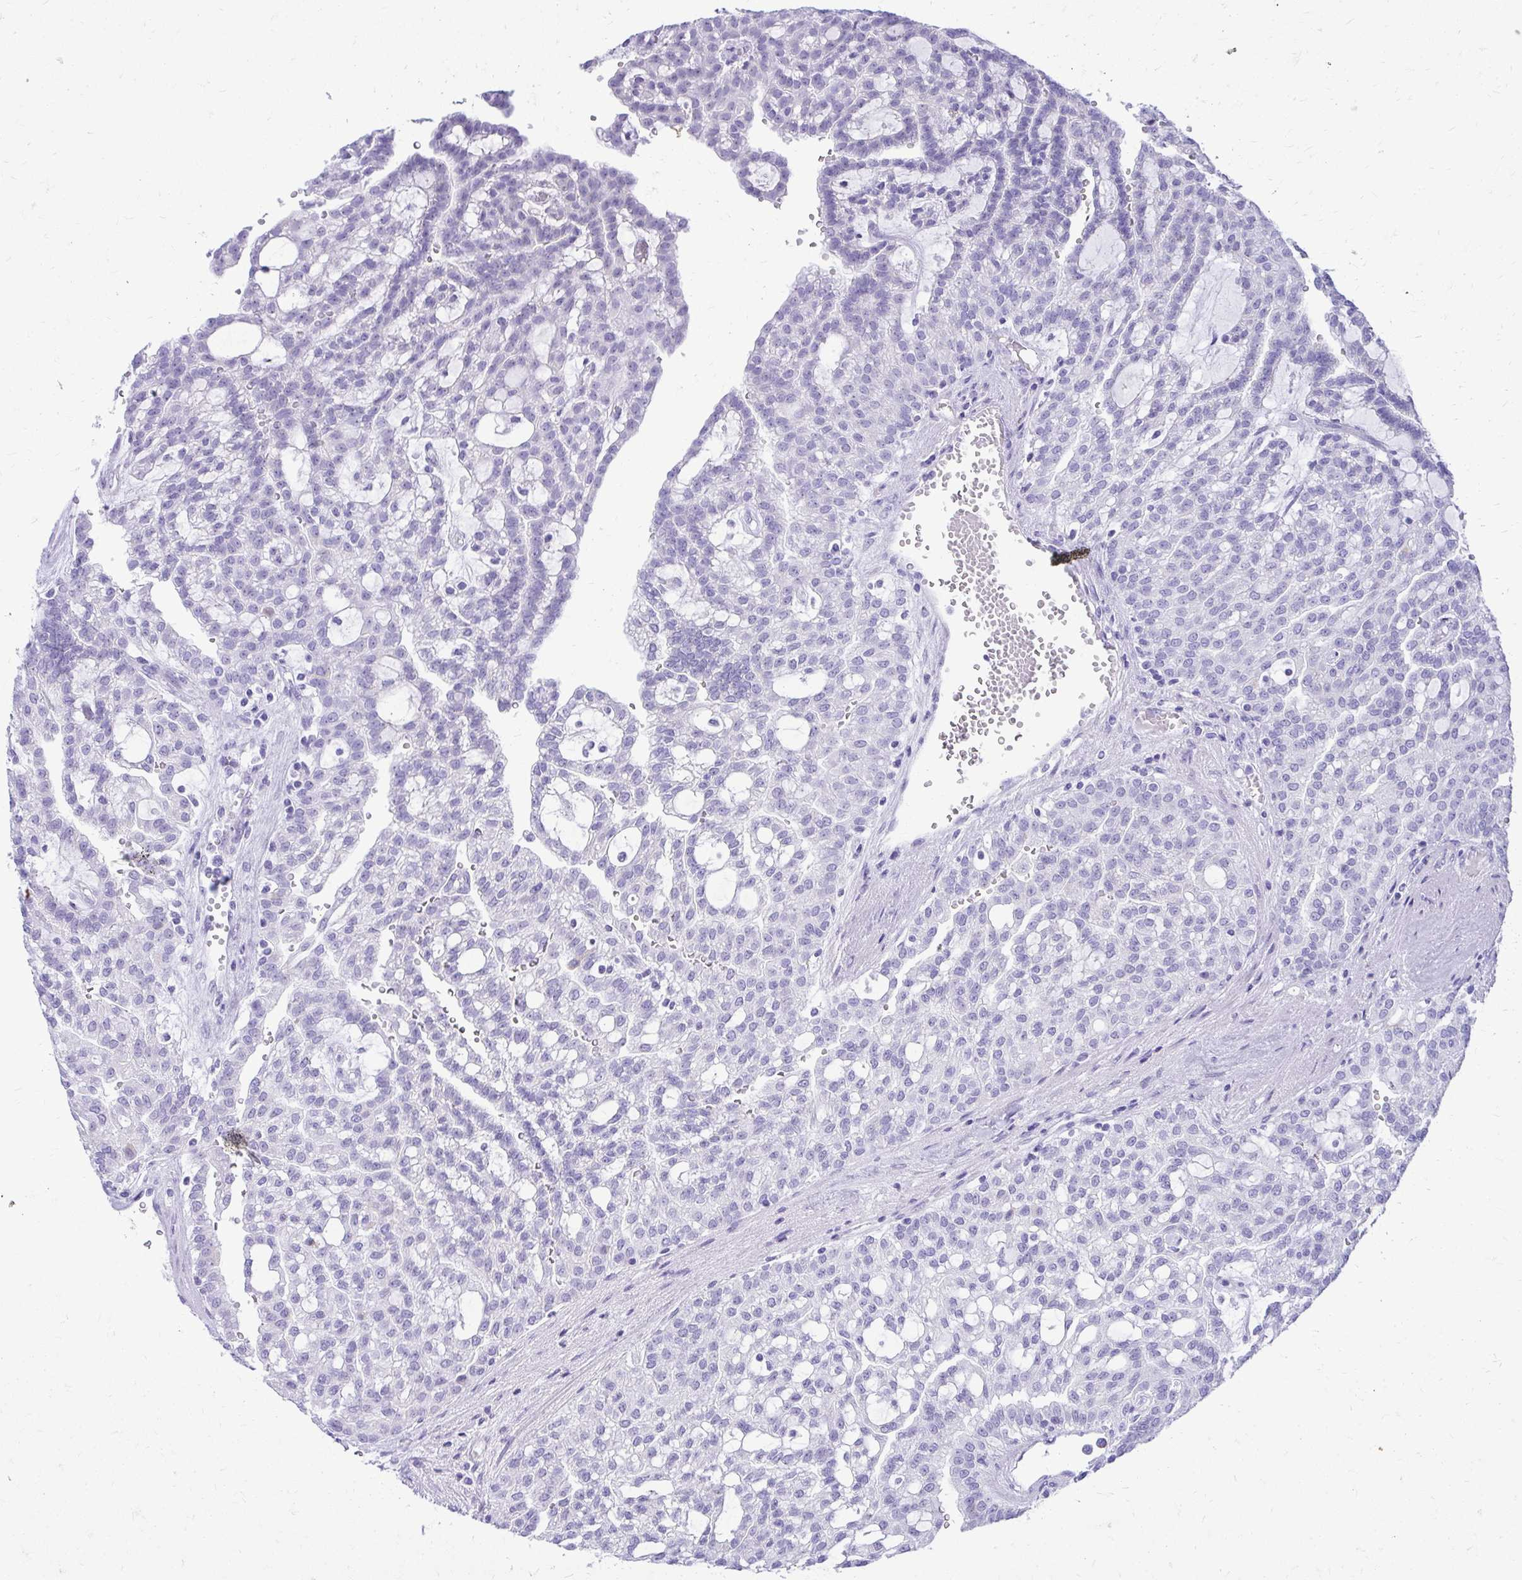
{"staining": {"intensity": "negative", "quantity": "none", "location": "none"}, "tissue": "renal cancer", "cell_type": "Tumor cells", "image_type": "cancer", "snomed": [{"axis": "morphology", "description": "Adenocarcinoma, NOS"}, {"axis": "topography", "description": "Kidney"}], "caption": "Tumor cells are negative for brown protein staining in renal adenocarcinoma. The staining is performed using DAB brown chromogen with nuclei counter-stained in using hematoxylin.", "gene": "RALYL", "patient": {"sex": "male", "age": 63}}